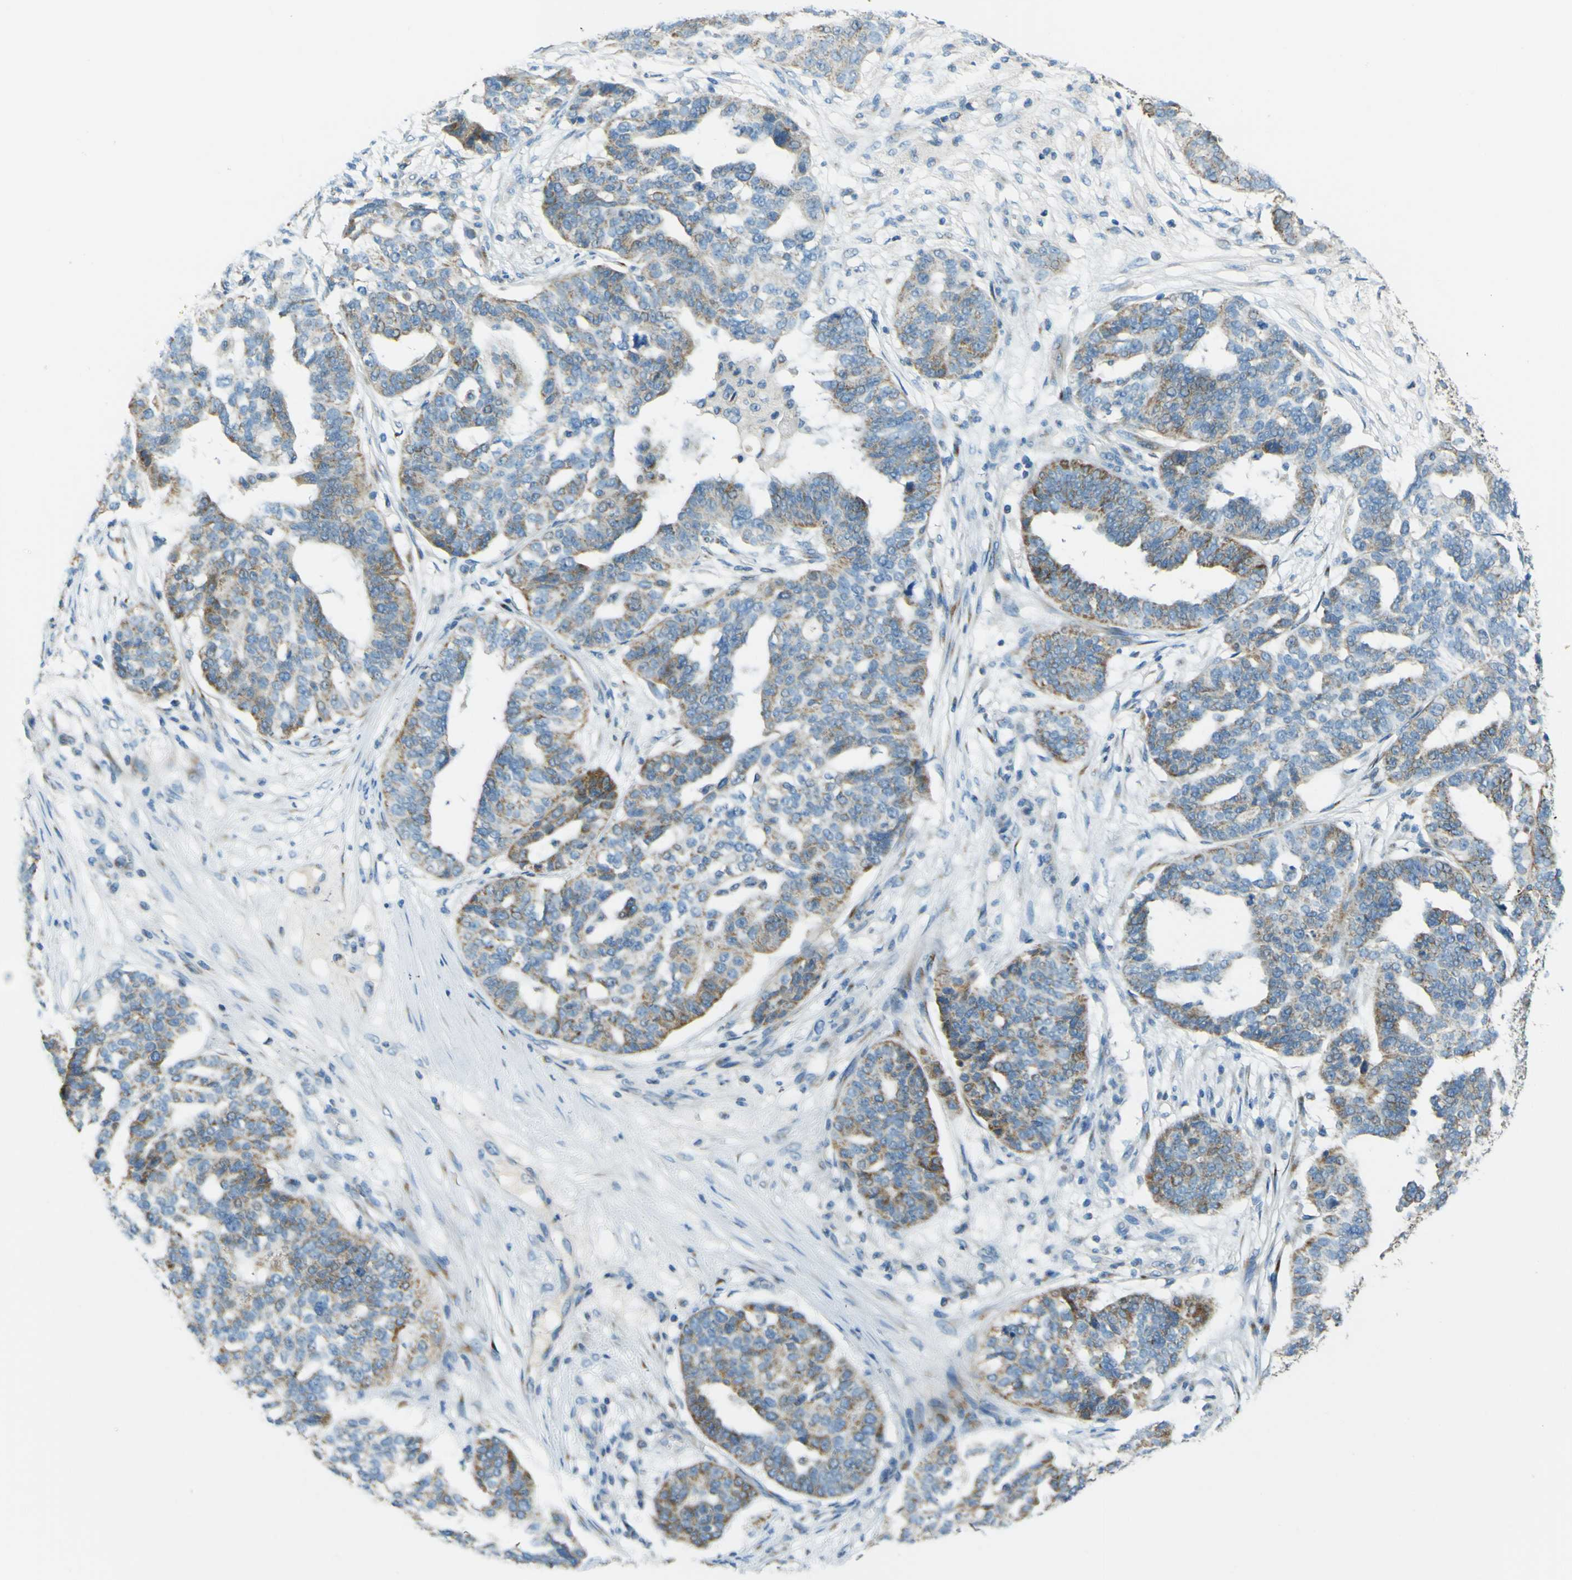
{"staining": {"intensity": "moderate", "quantity": "25%-75%", "location": "cytoplasmic/membranous"}, "tissue": "ovarian cancer", "cell_type": "Tumor cells", "image_type": "cancer", "snomed": [{"axis": "morphology", "description": "Cystadenocarcinoma, serous, NOS"}, {"axis": "topography", "description": "Ovary"}], "caption": "The immunohistochemical stain labels moderate cytoplasmic/membranous positivity in tumor cells of ovarian cancer tissue. (brown staining indicates protein expression, while blue staining denotes nuclei).", "gene": "FKTN", "patient": {"sex": "female", "age": 59}}